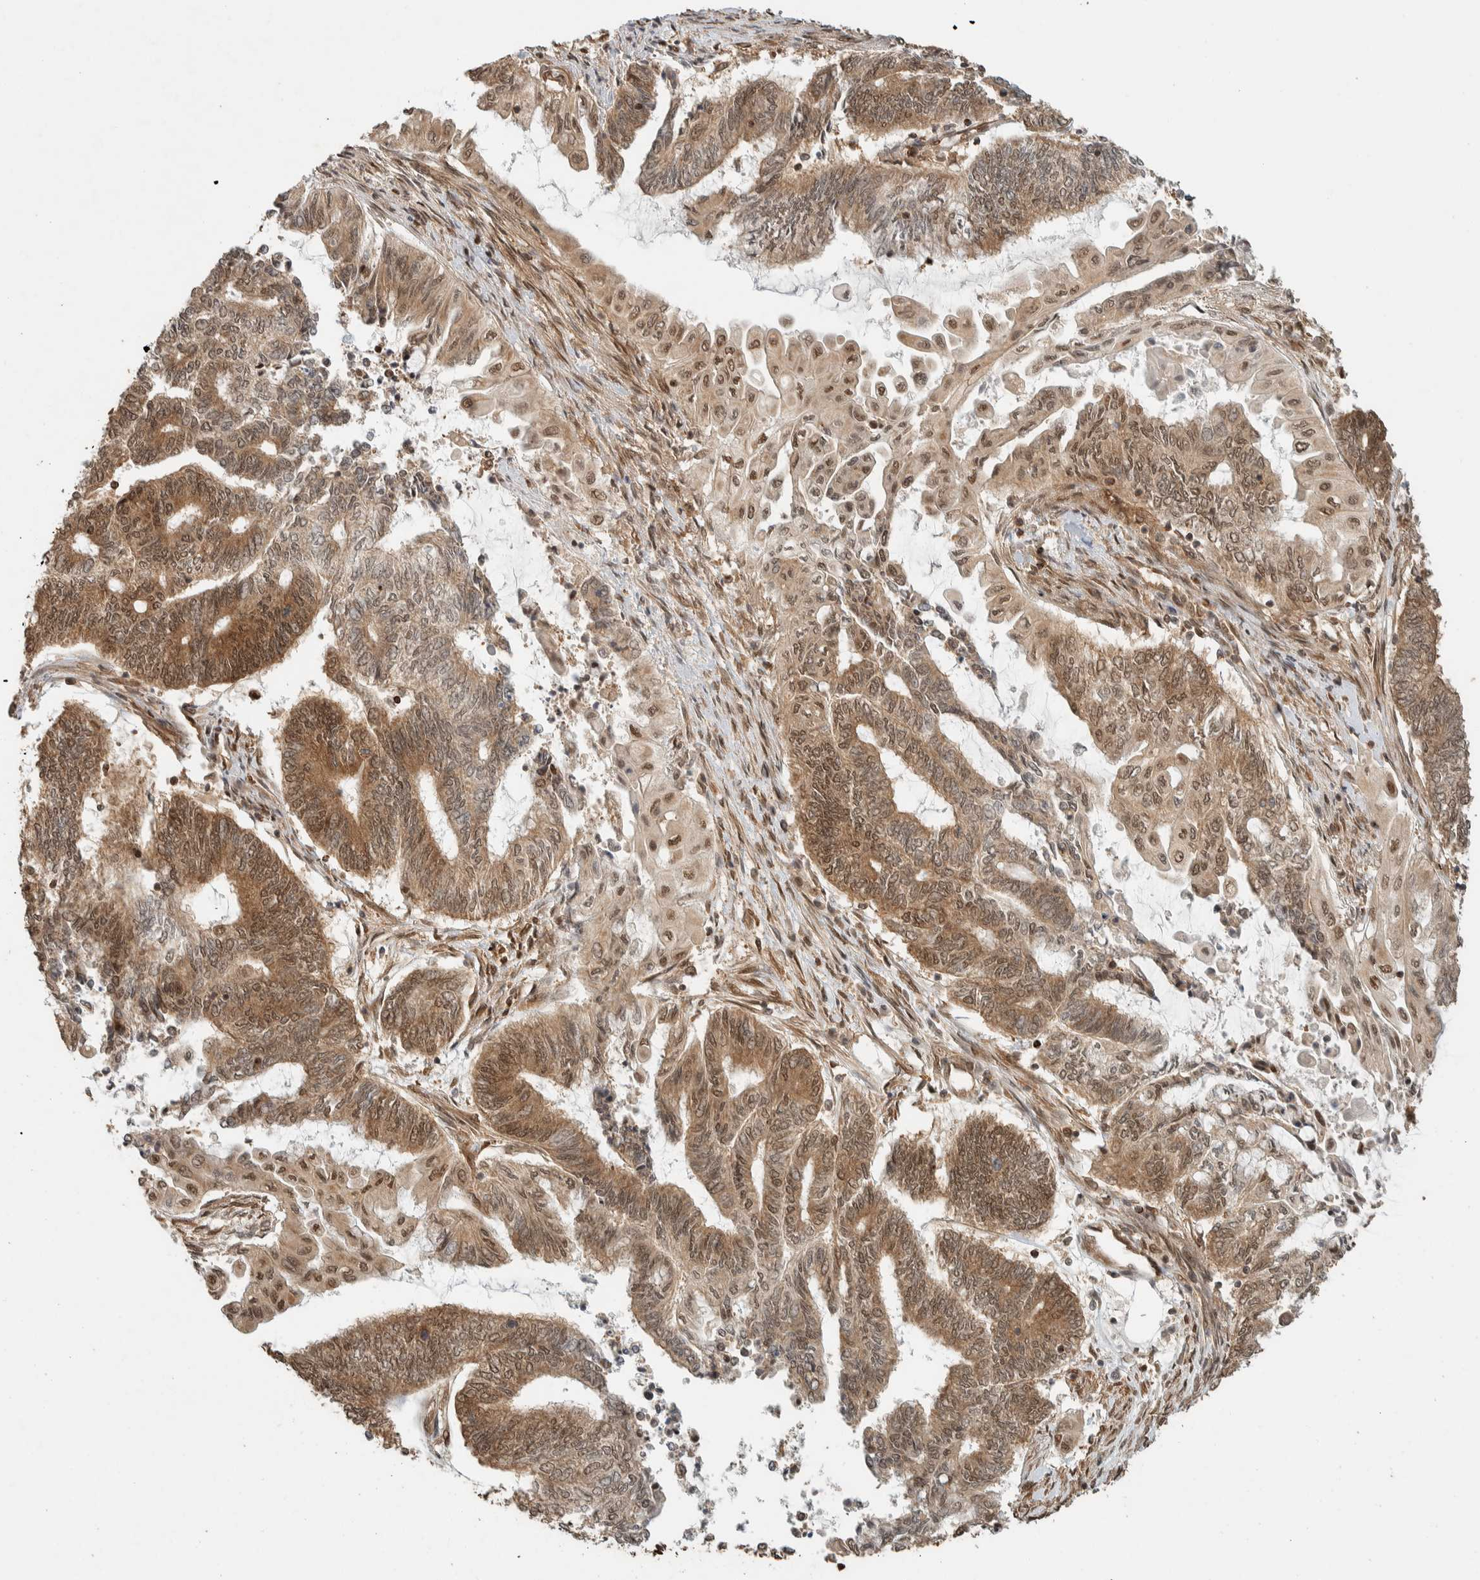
{"staining": {"intensity": "moderate", "quantity": ">75%", "location": "cytoplasmic/membranous,nuclear"}, "tissue": "endometrial cancer", "cell_type": "Tumor cells", "image_type": "cancer", "snomed": [{"axis": "morphology", "description": "Adenocarcinoma, NOS"}, {"axis": "topography", "description": "Uterus"}, {"axis": "topography", "description": "Endometrium"}], "caption": "Moderate cytoplasmic/membranous and nuclear protein staining is identified in approximately >75% of tumor cells in endometrial cancer. (DAB = brown stain, brightfield microscopy at high magnification).", "gene": "ZBTB2", "patient": {"sex": "female", "age": 70}}